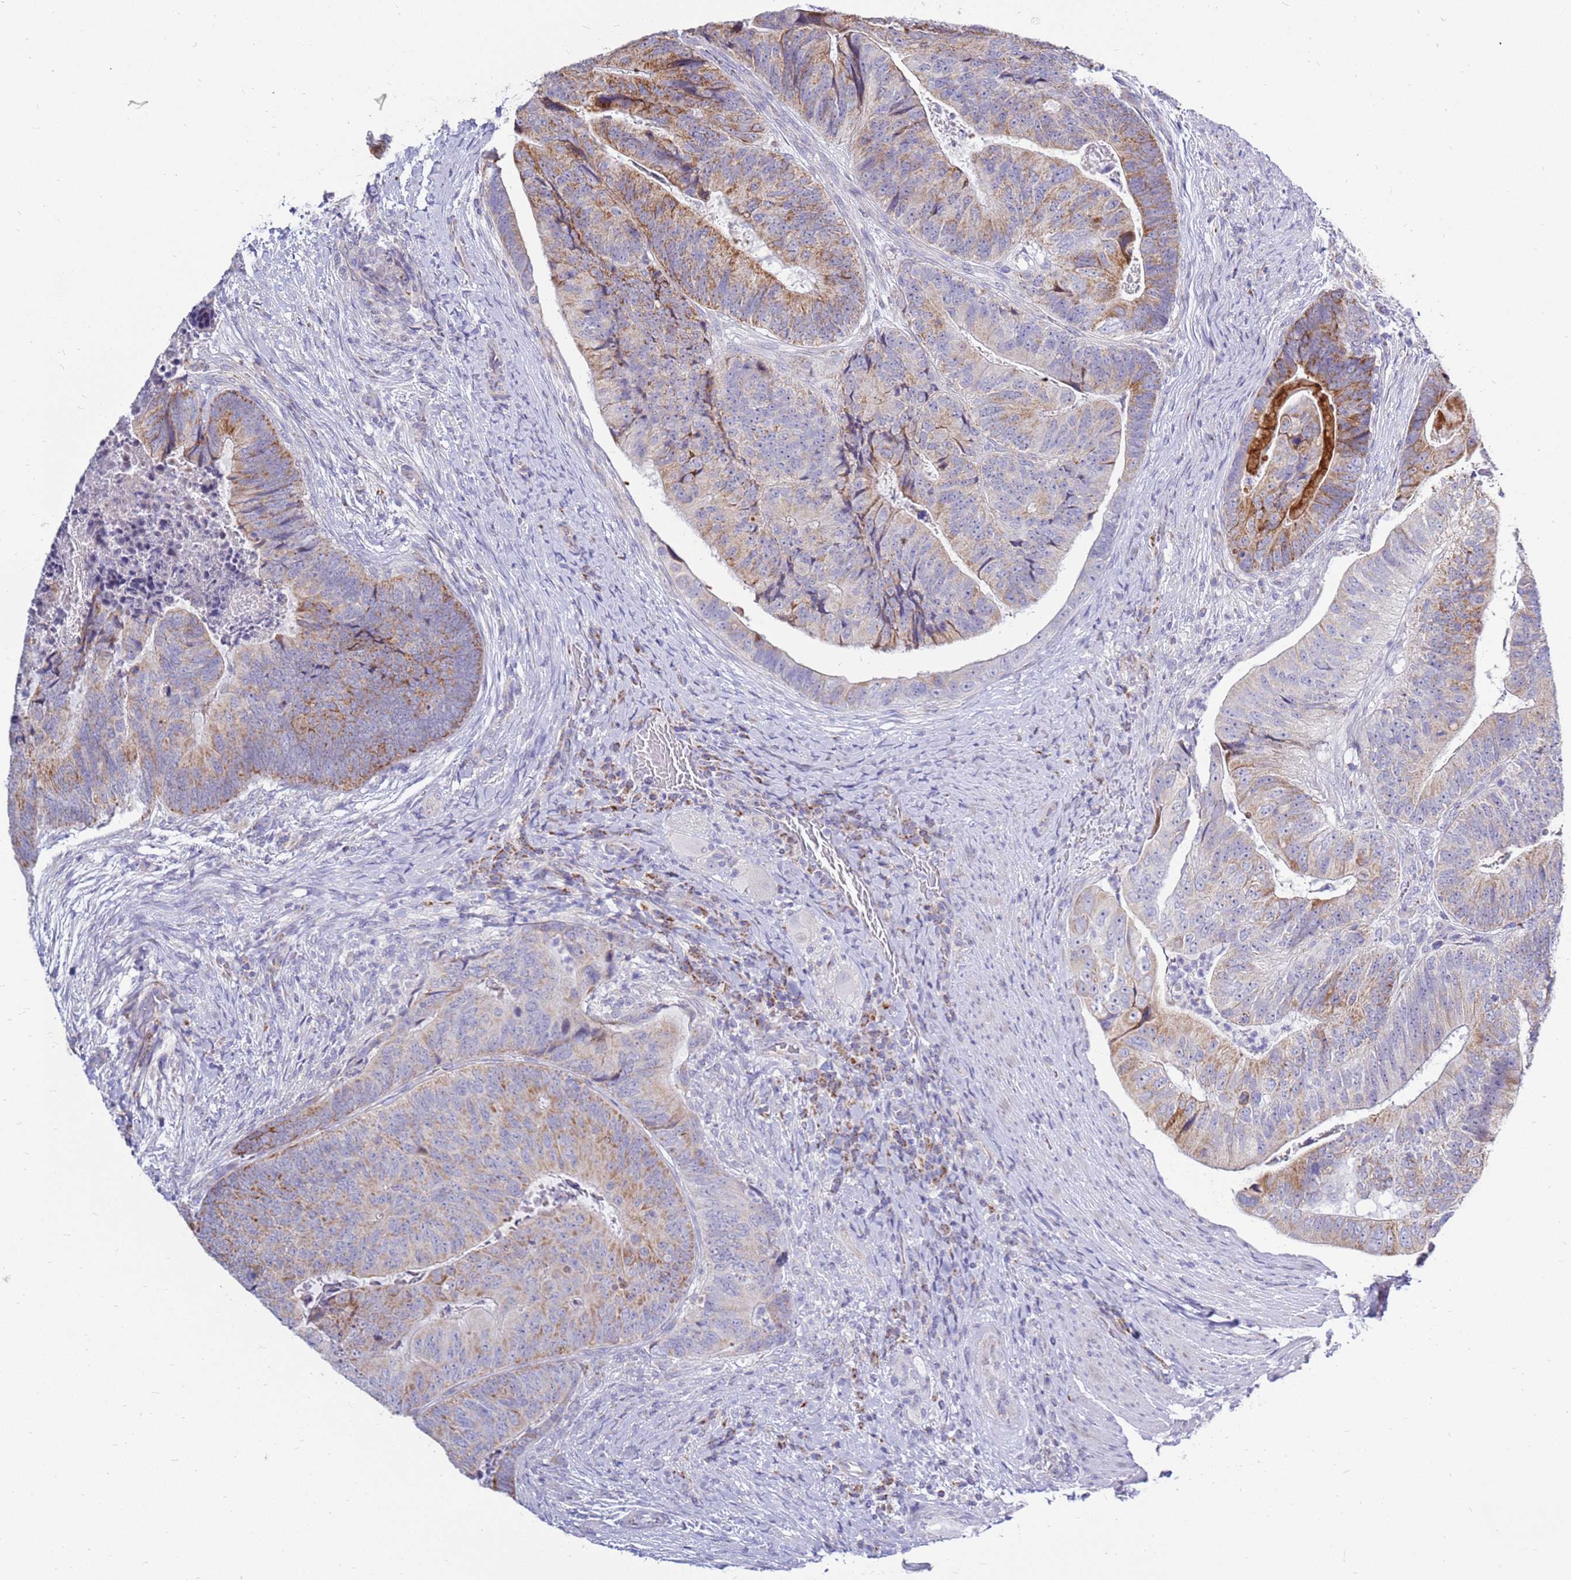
{"staining": {"intensity": "moderate", "quantity": "25%-75%", "location": "cytoplasmic/membranous"}, "tissue": "colorectal cancer", "cell_type": "Tumor cells", "image_type": "cancer", "snomed": [{"axis": "morphology", "description": "Adenocarcinoma, NOS"}, {"axis": "topography", "description": "Colon"}], "caption": "Protein staining of colorectal cancer (adenocarcinoma) tissue shows moderate cytoplasmic/membranous expression in about 25%-75% of tumor cells. (IHC, brightfield microscopy, high magnification).", "gene": "IGF1R", "patient": {"sex": "female", "age": 67}}